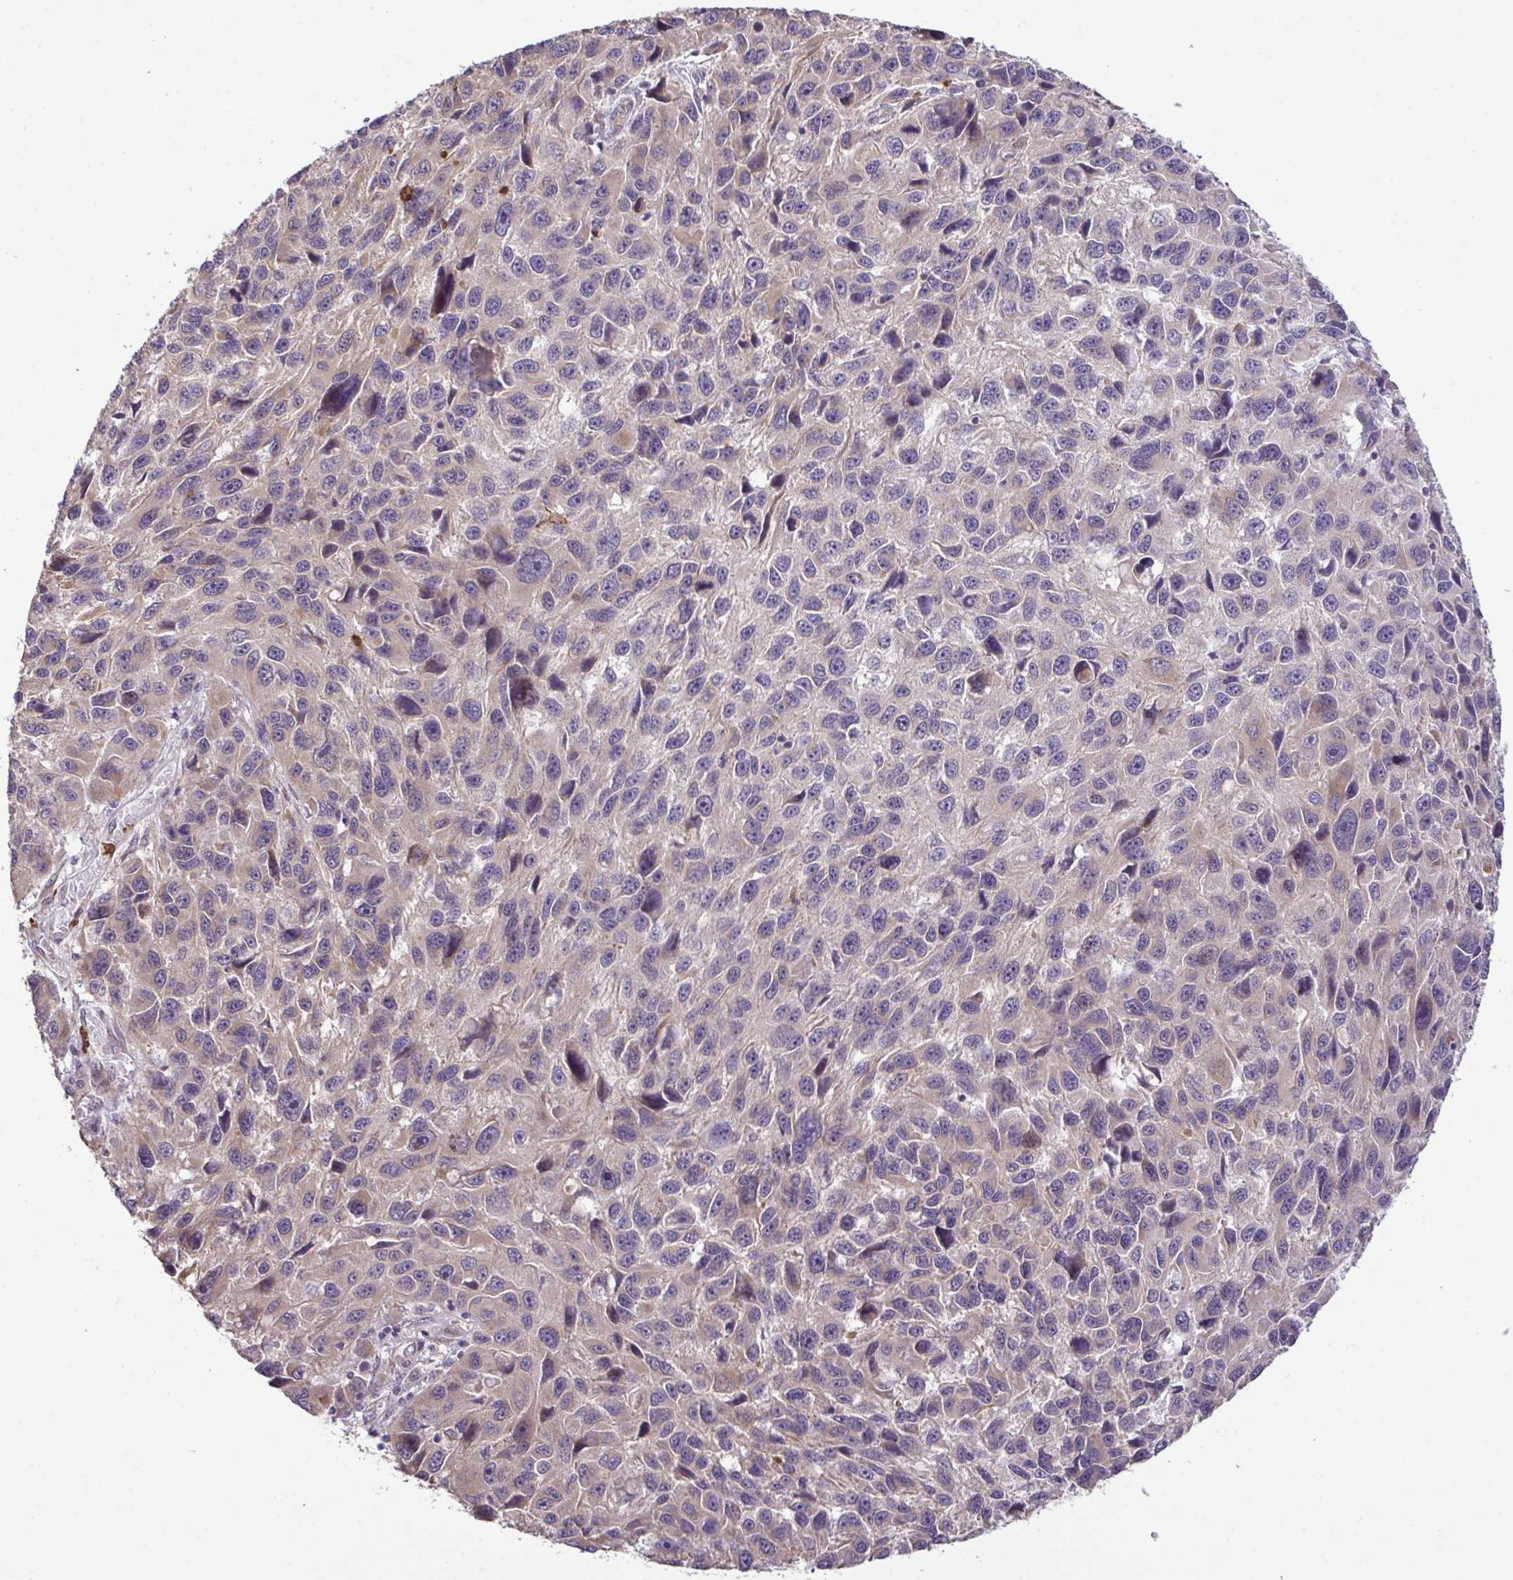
{"staining": {"intensity": "weak", "quantity": "<25%", "location": "cytoplasmic/membranous"}, "tissue": "melanoma", "cell_type": "Tumor cells", "image_type": "cancer", "snomed": [{"axis": "morphology", "description": "Malignant melanoma, NOS"}, {"axis": "topography", "description": "Skin"}], "caption": "A photomicrograph of melanoma stained for a protein reveals no brown staining in tumor cells.", "gene": "CMPK1", "patient": {"sex": "male", "age": 53}}